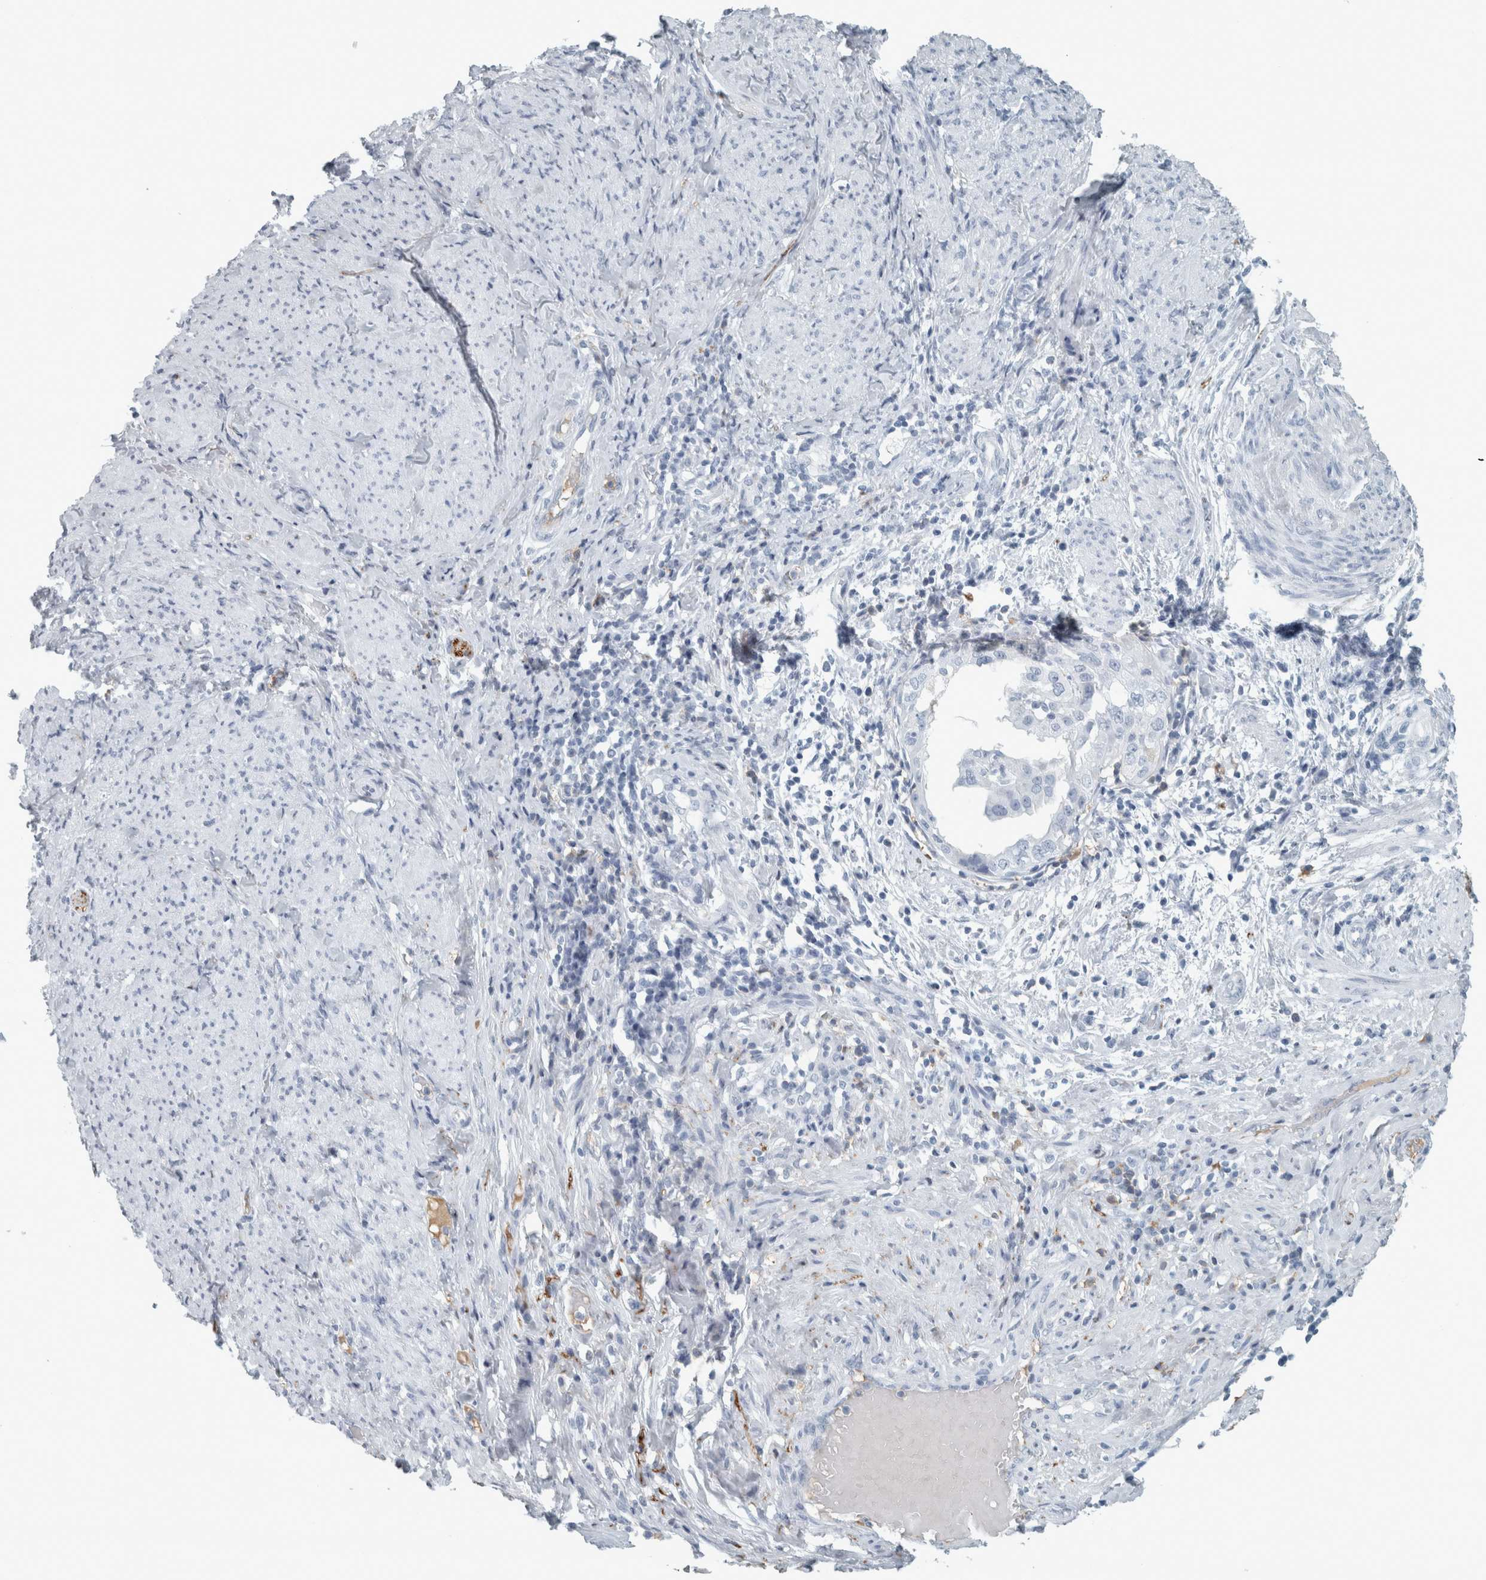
{"staining": {"intensity": "negative", "quantity": "none", "location": "none"}, "tissue": "endometrial cancer", "cell_type": "Tumor cells", "image_type": "cancer", "snomed": [{"axis": "morphology", "description": "Adenocarcinoma, NOS"}, {"axis": "topography", "description": "Endometrium"}], "caption": "A micrograph of endometrial adenocarcinoma stained for a protein displays no brown staining in tumor cells.", "gene": "CHL1", "patient": {"sex": "female", "age": 85}}